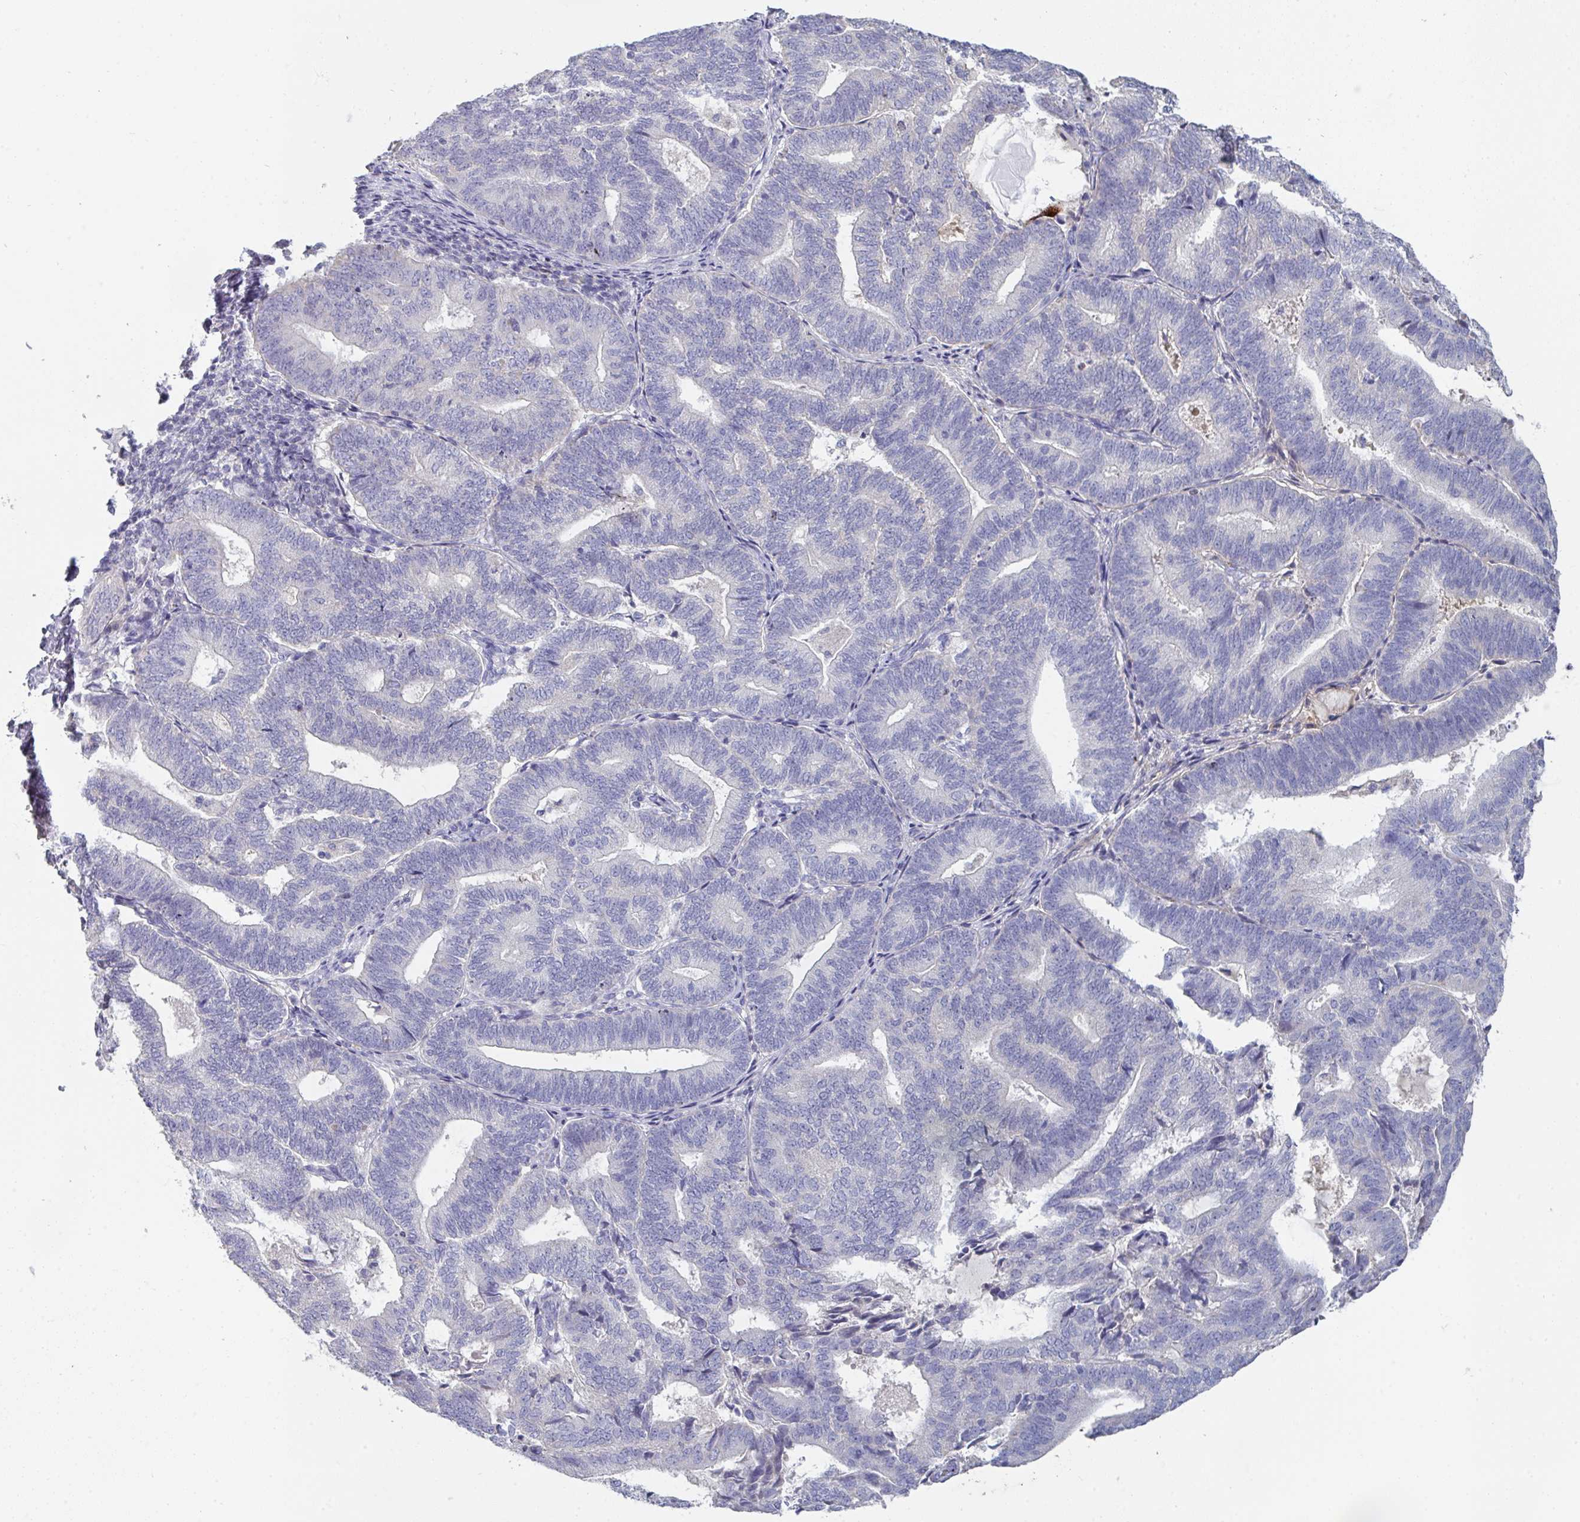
{"staining": {"intensity": "negative", "quantity": "none", "location": "none"}, "tissue": "endometrial cancer", "cell_type": "Tumor cells", "image_type": "cancer", "snomed": [{"axis": "morphology", "description": "Adenocarcinoma, NOS"}, {"axis": "topography", "description": "Endometrium"}], "caption": "Tumor cells show no significant expression in endometrial adenocarcinoma.", "gene": "HGFAC", "patient": {"sex": "female", "age": 70}}